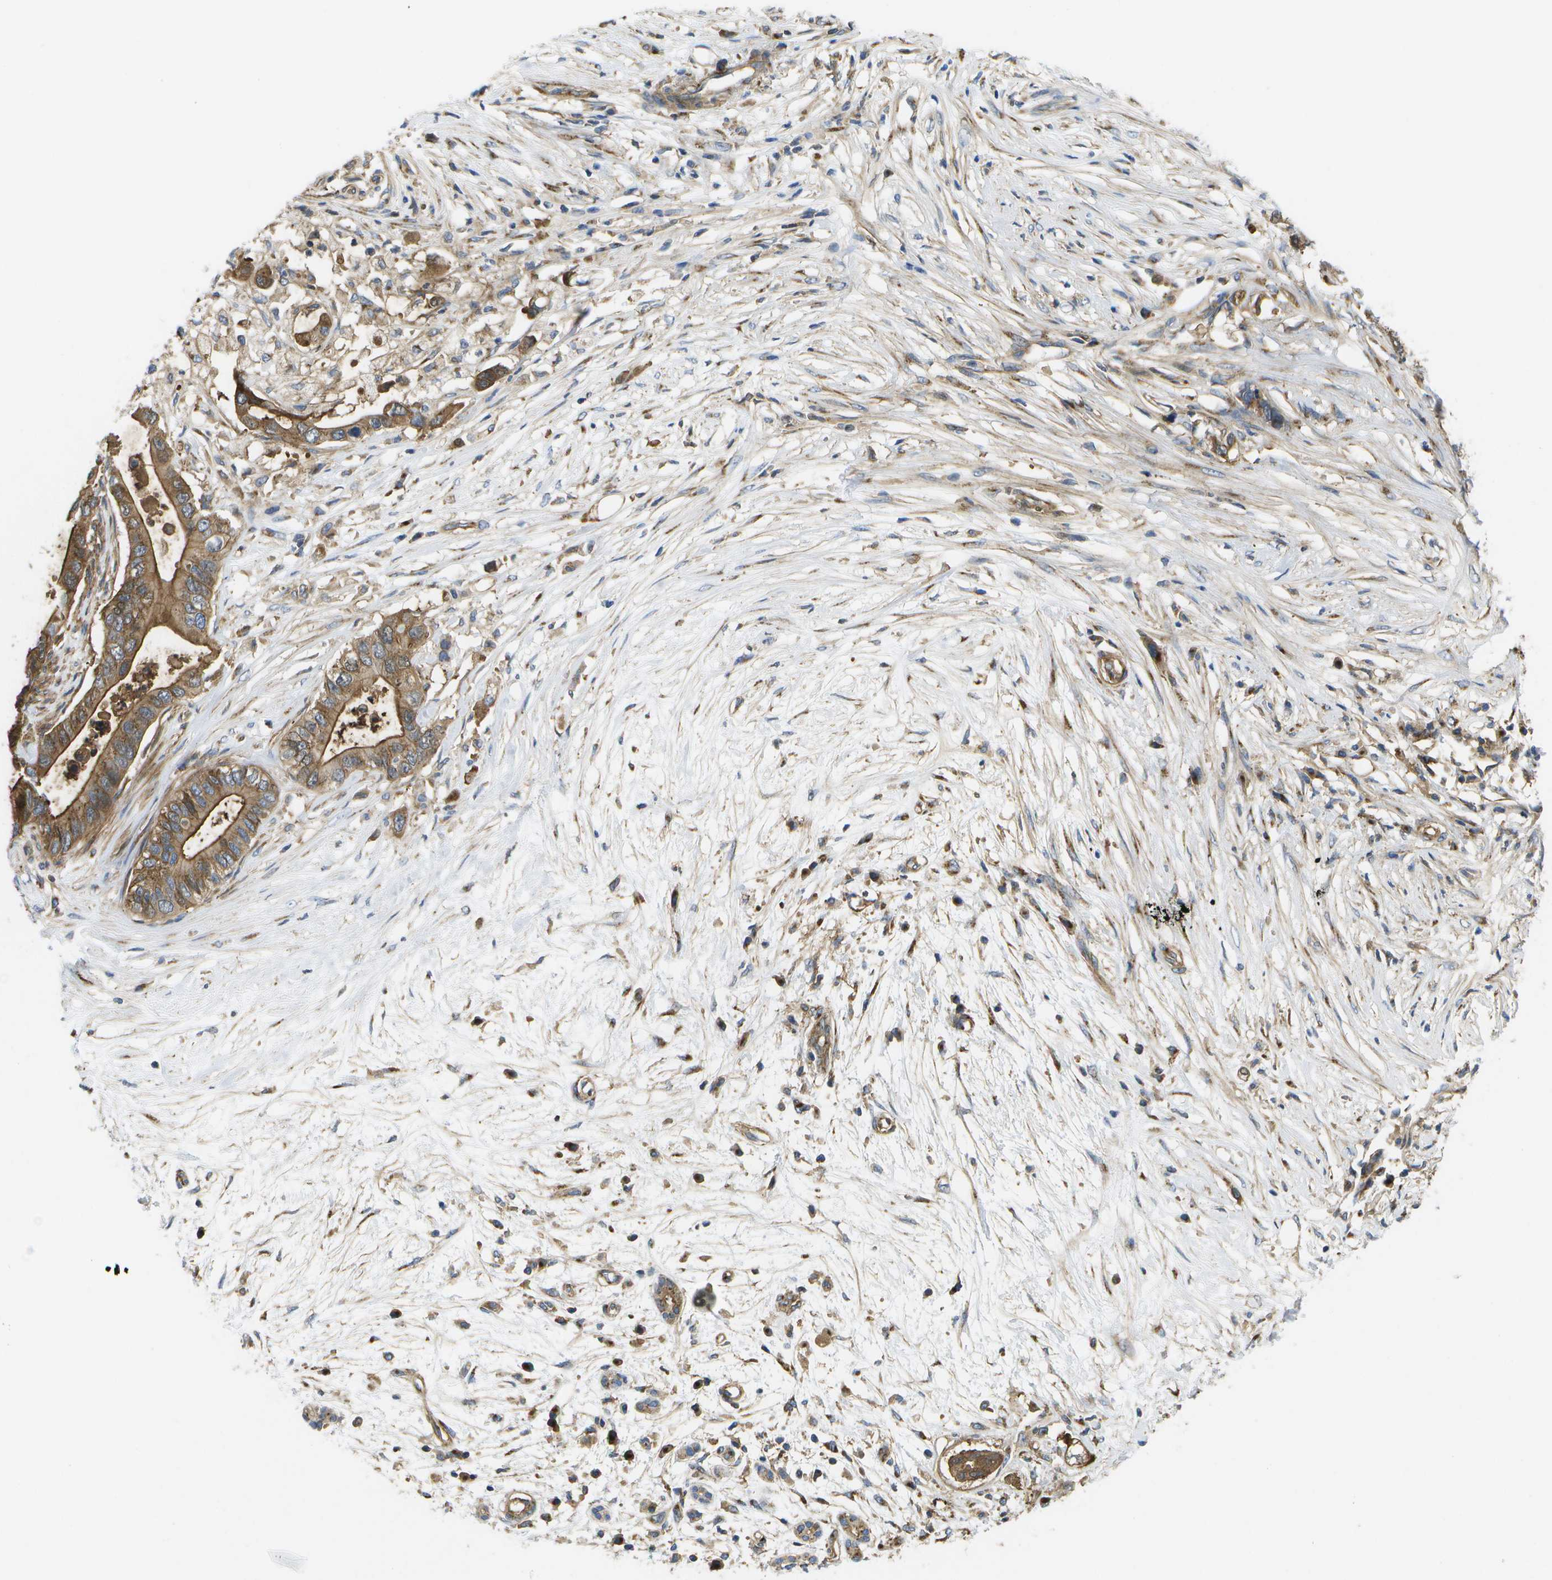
{"staining": {"intensity": "moderate", "quantity": ">75%", "location": "cytoplasmic/membranous"}, "tissue": "pancreatic cancer", "cell_type": "Tumor cells", "image_type": "cancer", "snomed": [{"axis": "morphology", "description": "Adenocarcinoma, NOS"}, {"axis": "topography", "description": "Pancreas"}], "caption": "High-magnification brightfield microscopy of pancreatic cancer stained with DAB (brown) and counterstained with hematoxylin (blue). tumor cells exhibit moderate cytoplasmic/membranous expression is identified in about>75% of cells.", "gene": "BST2", "patient": {"sex": "male", "age": 77}}